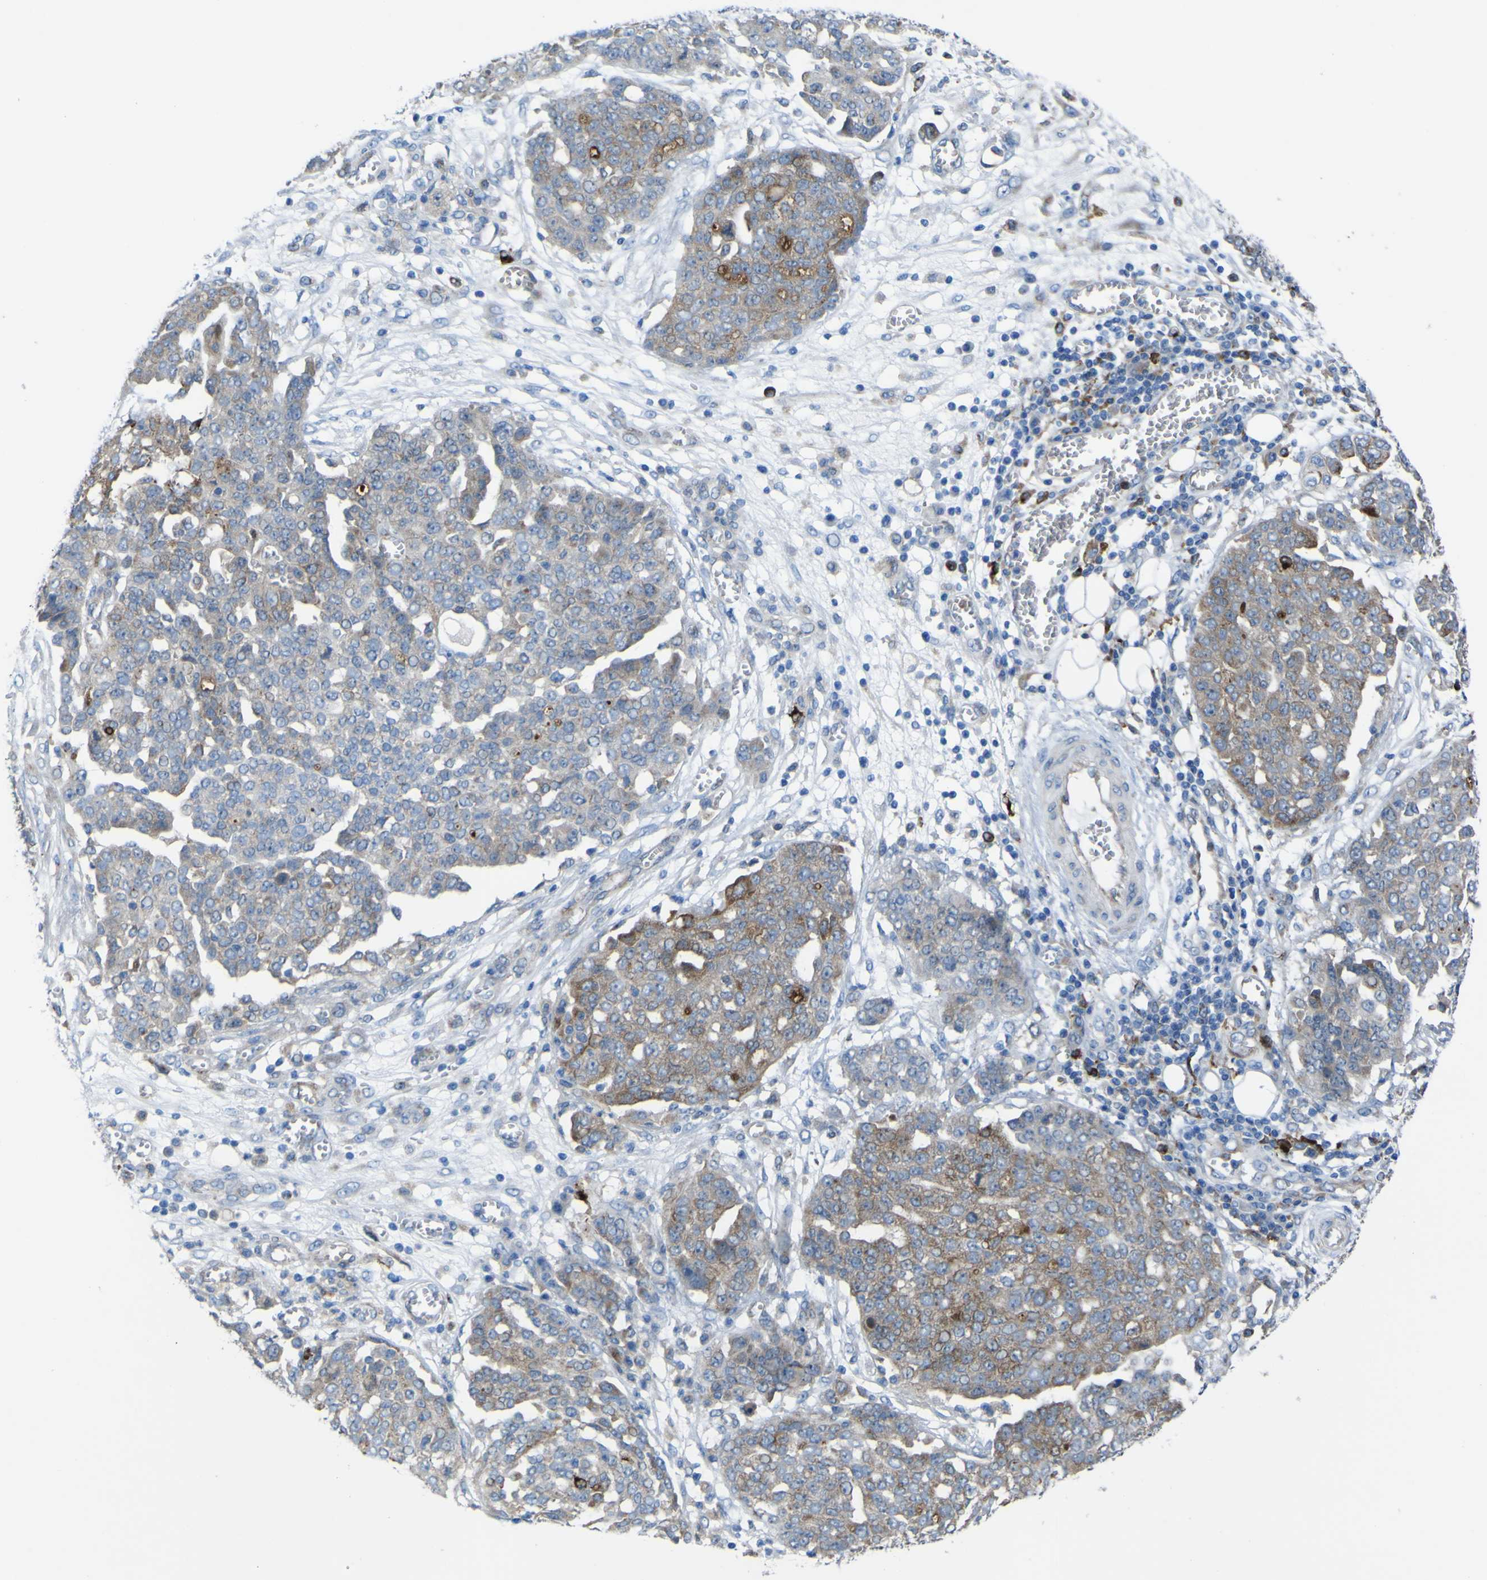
{"staining": {"intensity": "weak", "quantity": "25%-75%", "location": "cytoplasmic/membranous"}, "tissue": "ovarian cancer", "cell_type": "Tumor cells", "image_type": "cancer", "snomed": [{"axis": "morphology", "description": "Cystadenocarcinoma, serous, NOS"}, {"axis": "topography", "description": "Soft tissue"}, {"axis": "topography", "description": "Ovary"}], "caption": "The micrograph exhibits immunohistochemical staining of ovarian cancer. There is weak cytoplasmic/membranous staining is seen in approximately 25%-75% of tumor cells.", "gene": "CST3", "patient": {"sex": "female", "age": 57}}